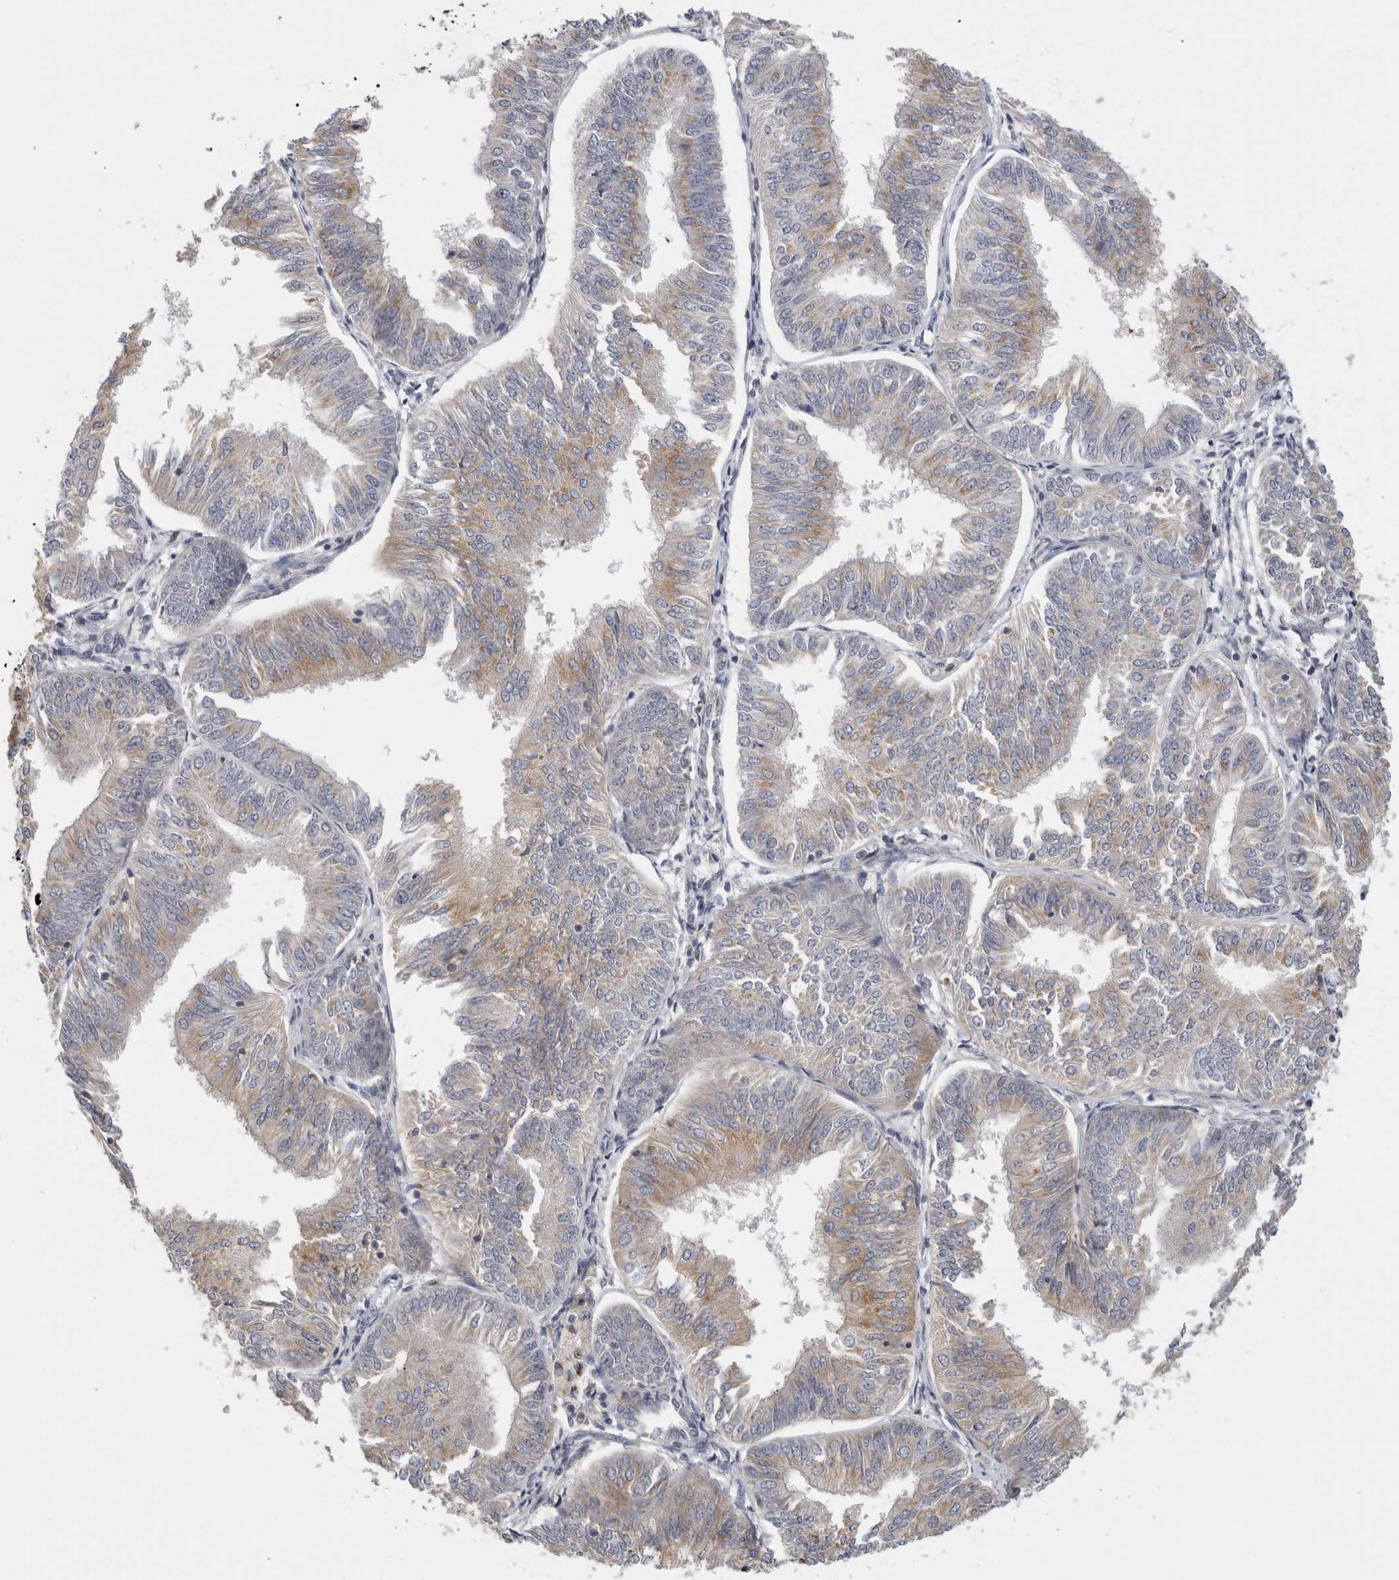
{"staining": {"intensity": "strong", "quantity": "<25%", "location": "cytoplasmic/membranous"}, "tissue": "endometrial cancer", "cell_type": "Tumor cells", "image_type": "cancer", "snomed": [{"axis": "morphology", "description": "Adenocarcinoma, NOS"}, {"axis": "topography", "description": "Endometrium"}], "caption": "This is a histology image of immunohistochemistry (IHC) staining of endometrial cancer, which shows strong staining in the cytoplasmic/membranous of tumor cells.", "gene": "MGAT1", "patient": {"sex": "female", "age": 58}}